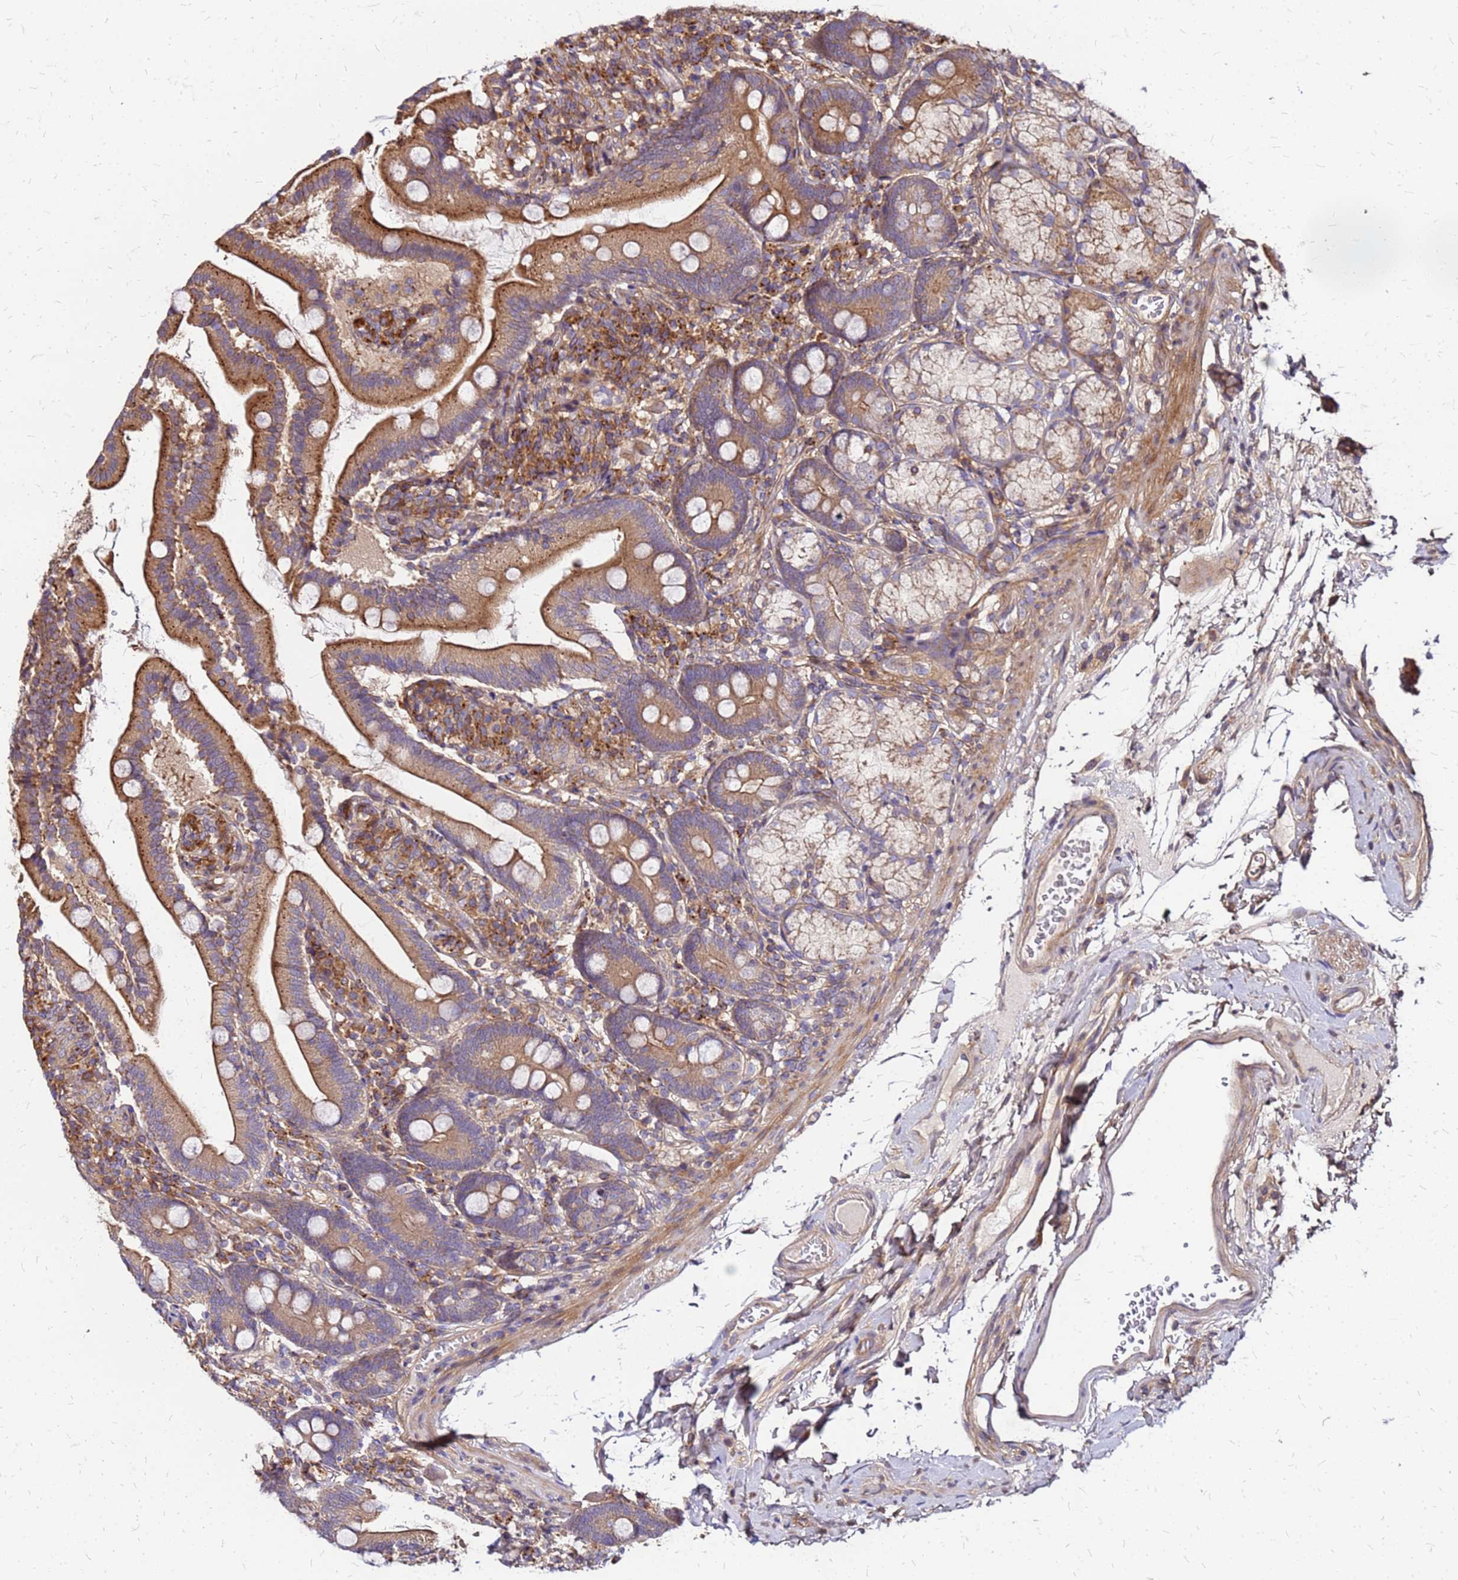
{"staining": {"intensity": "moderate", "quantity": ">75%", "location": "cytoplasmic/membranous"}, "tissue": "duodenum", "cell_type": "Glandular cells", "image_type": "normal", "snomed": [{"axis": "morphology", "description": "Normal tissue, NOS"}, {"axis": "topography", "description": "Duodenum"}], "caption": "Moderate cytoplasmic/membranous protein staining is seen in about >75% of glandular cells in duodenum. The staining was performed using DAB (3,3'-diaminobenzidine), with brown indicating positive protein expression. Nuclei are stained blue with hematoxylin.", "gene": "CYBC1", "patient": {"sex": "female", "age": 67}}